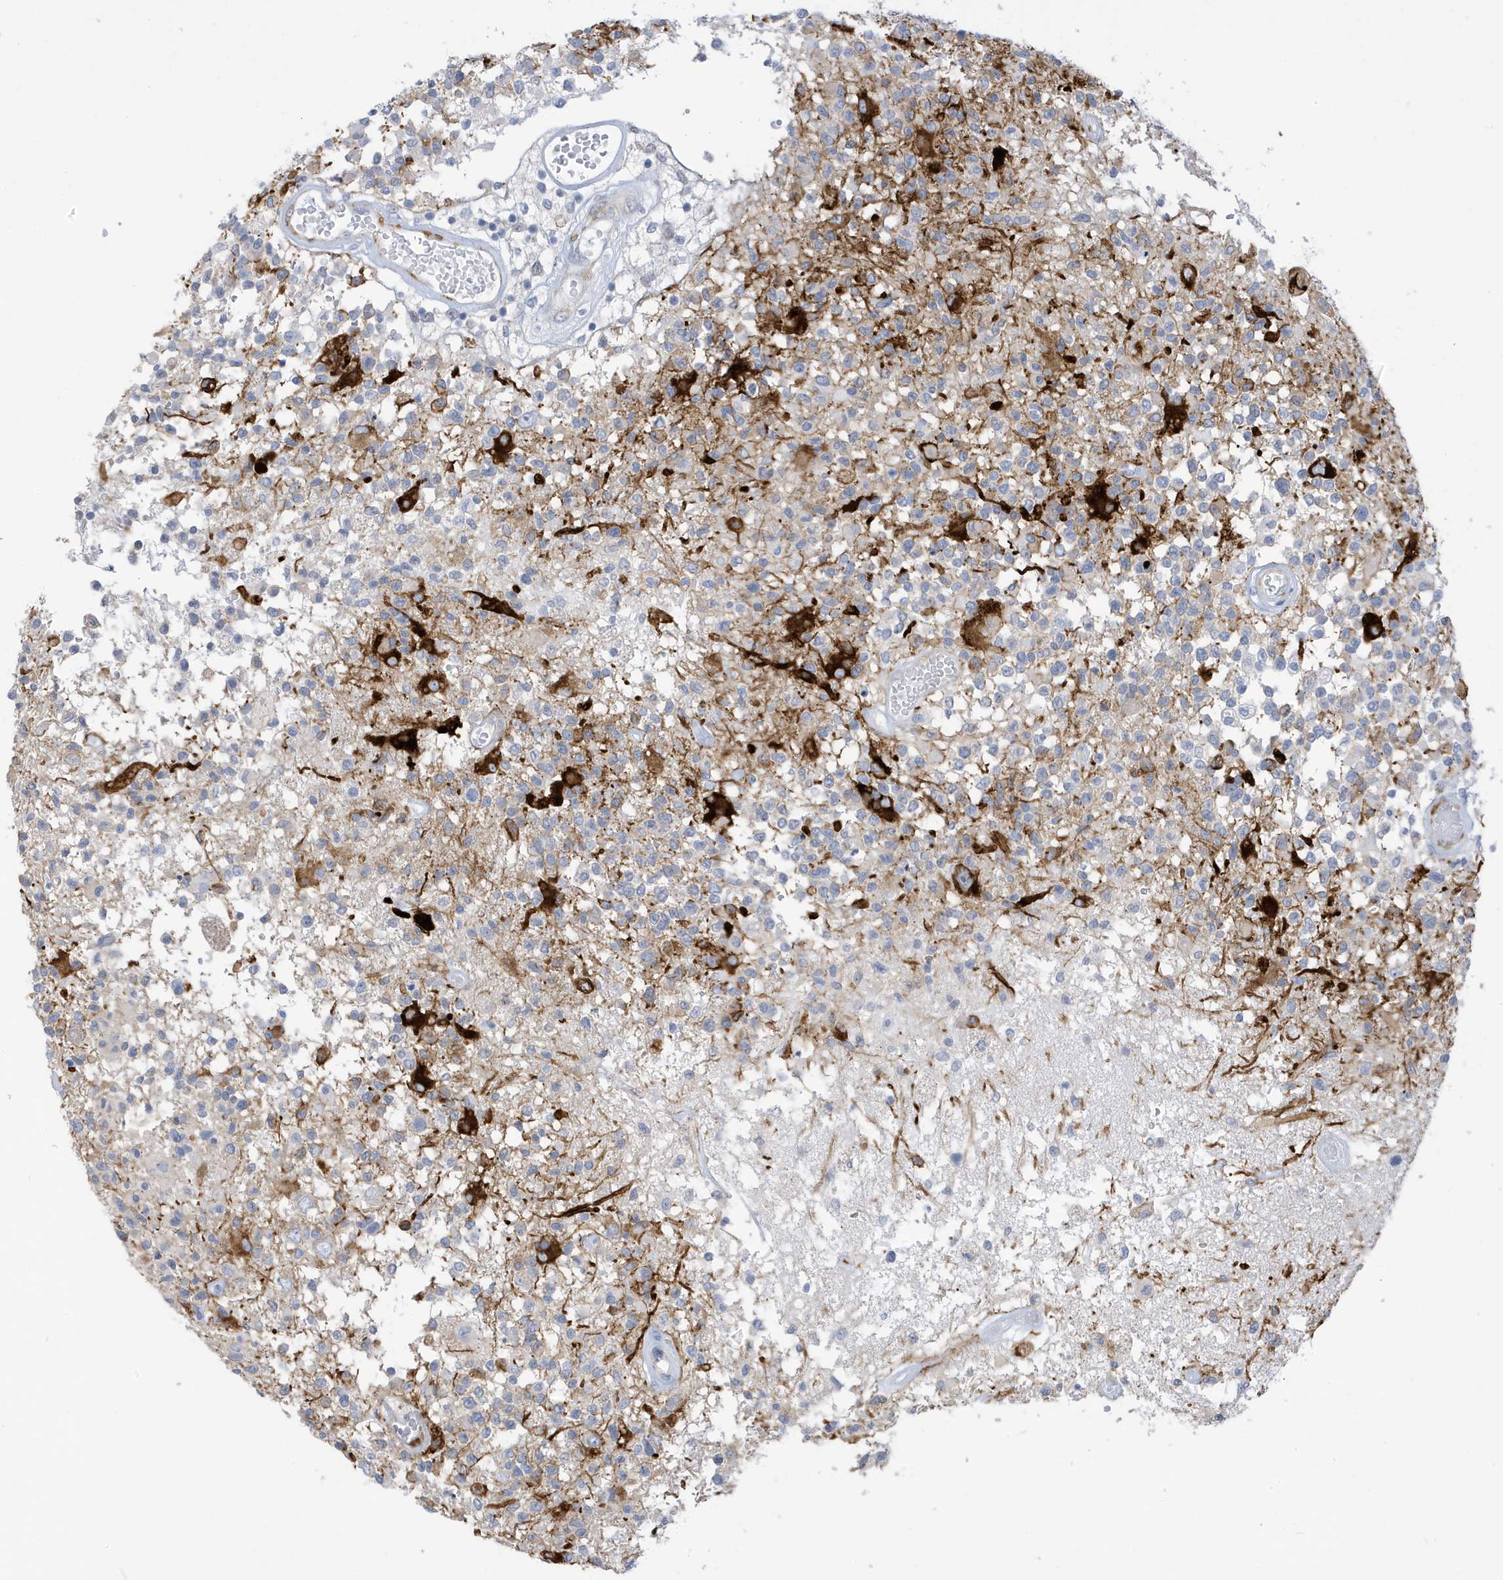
{"staining": {"intensity": "strong", "quantity": "<25%", "location": "cytoplasmic/membranous"}, "tissue": "glioma", "cell_type": "Tumor cells", "image_type": "cancer", "snomed": [{"axis": "morphology", "description": "Glioma, malignant, High grade"}, {"axis": "morphology", "description": "Glioblastoma, NOS"}, {"axis": "topography", "description": "Brain"}], "caption": "This micrograph demonstrates immunohistochemistry staining of human glioblastoma, with medium strong cytoplasmic/membranous expression in approximately <25% of tumor cells.", "gene": "PERM1", "patient": {"sex": "male", "age": 60}}